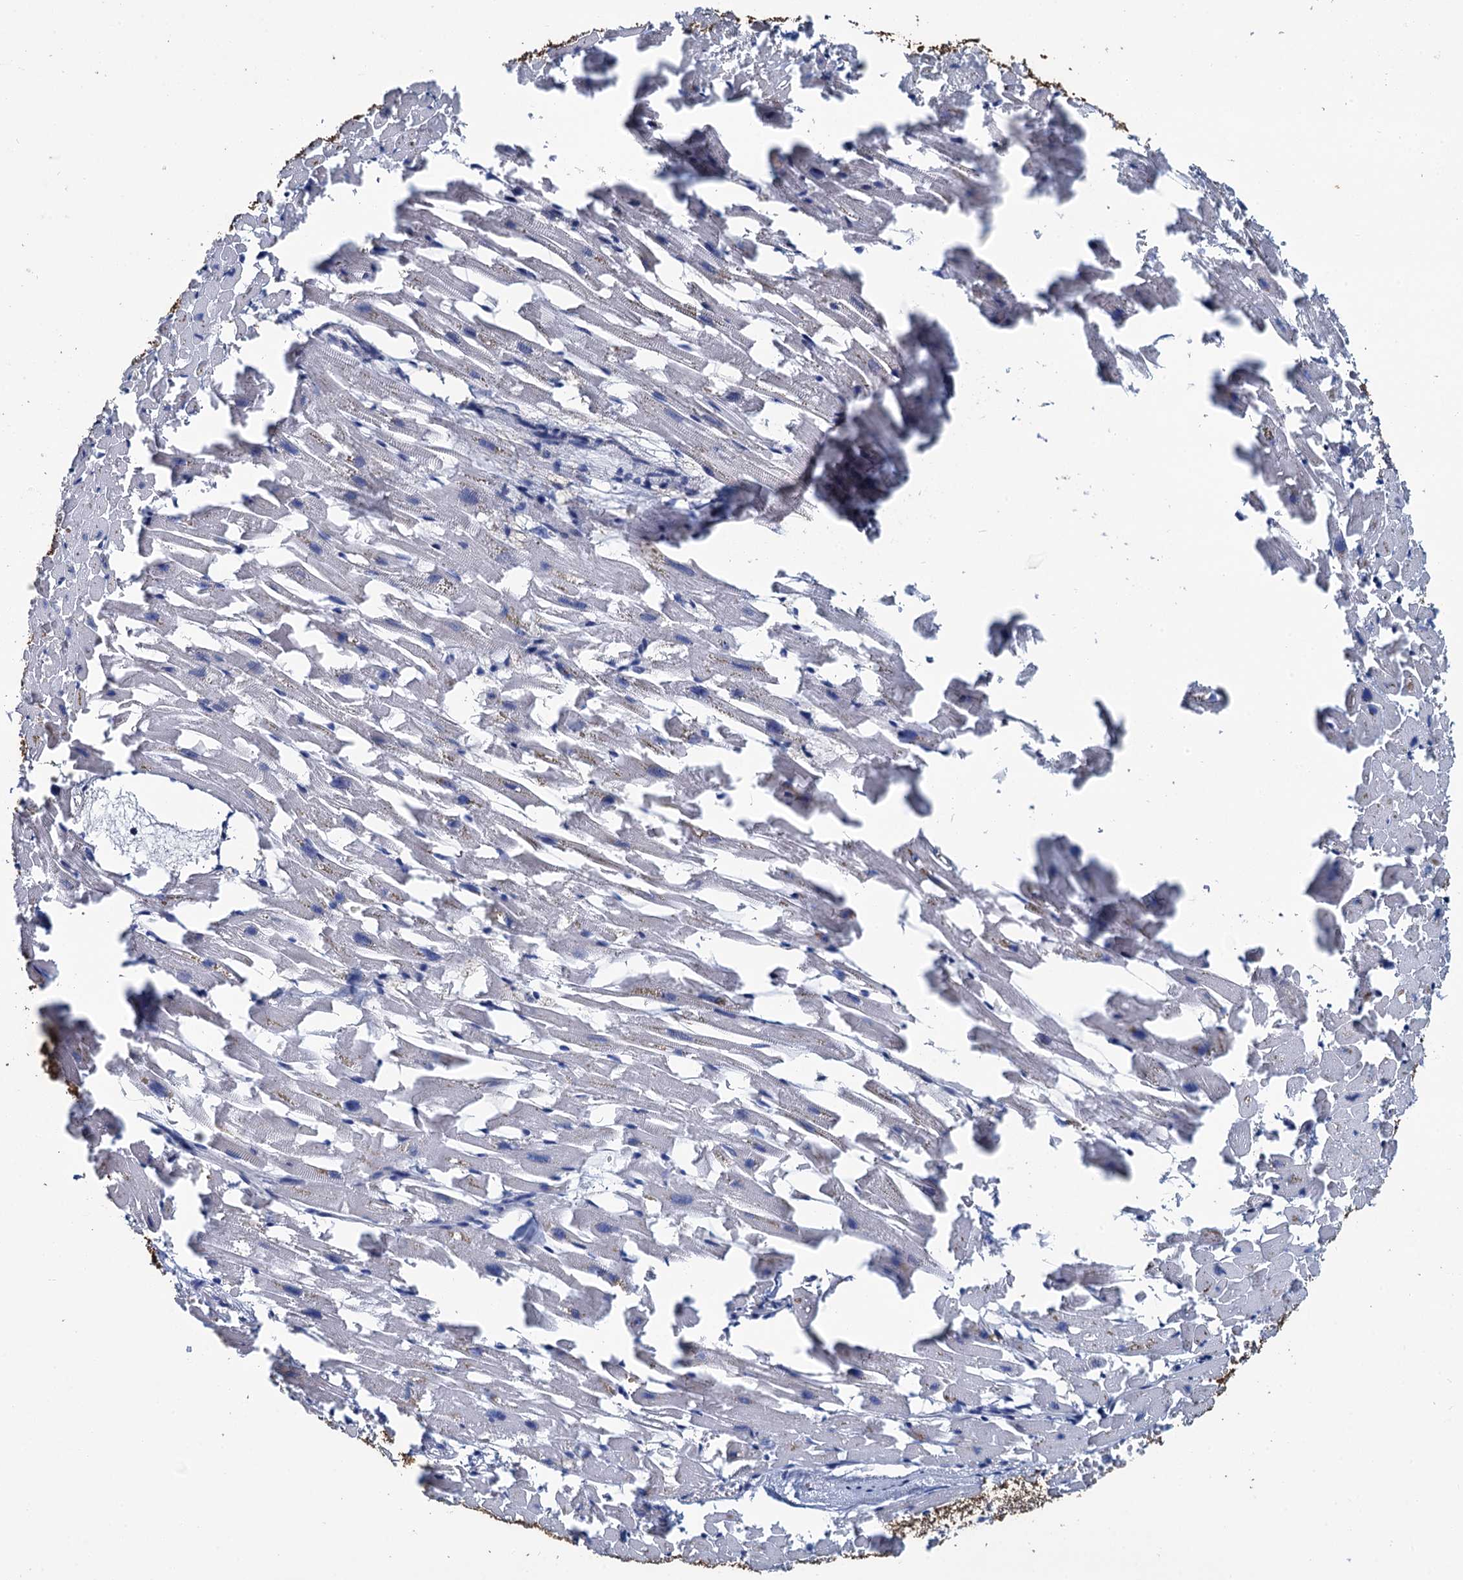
{"staining": {"intensity": "negative", "quantity": "none", "location": "none"}, "tissue": "heart muscle", "cell_type": "Cardiomyocytes", "image_type": "normal", "snomed": [{"axis": "morphology", "description": "Normal tissue, NOS"}, {"axis": "topography", "description": "Heart"}], "caption": "DAB immunohistochemical staining of unremarkable human heart muscle displays no significant staining in cardiomyocytes. (Immunohistochemistry, brightfield microscopy, high magnification).", "gene": "MIOX", "patient": {"sex": "female", "age": 64}}